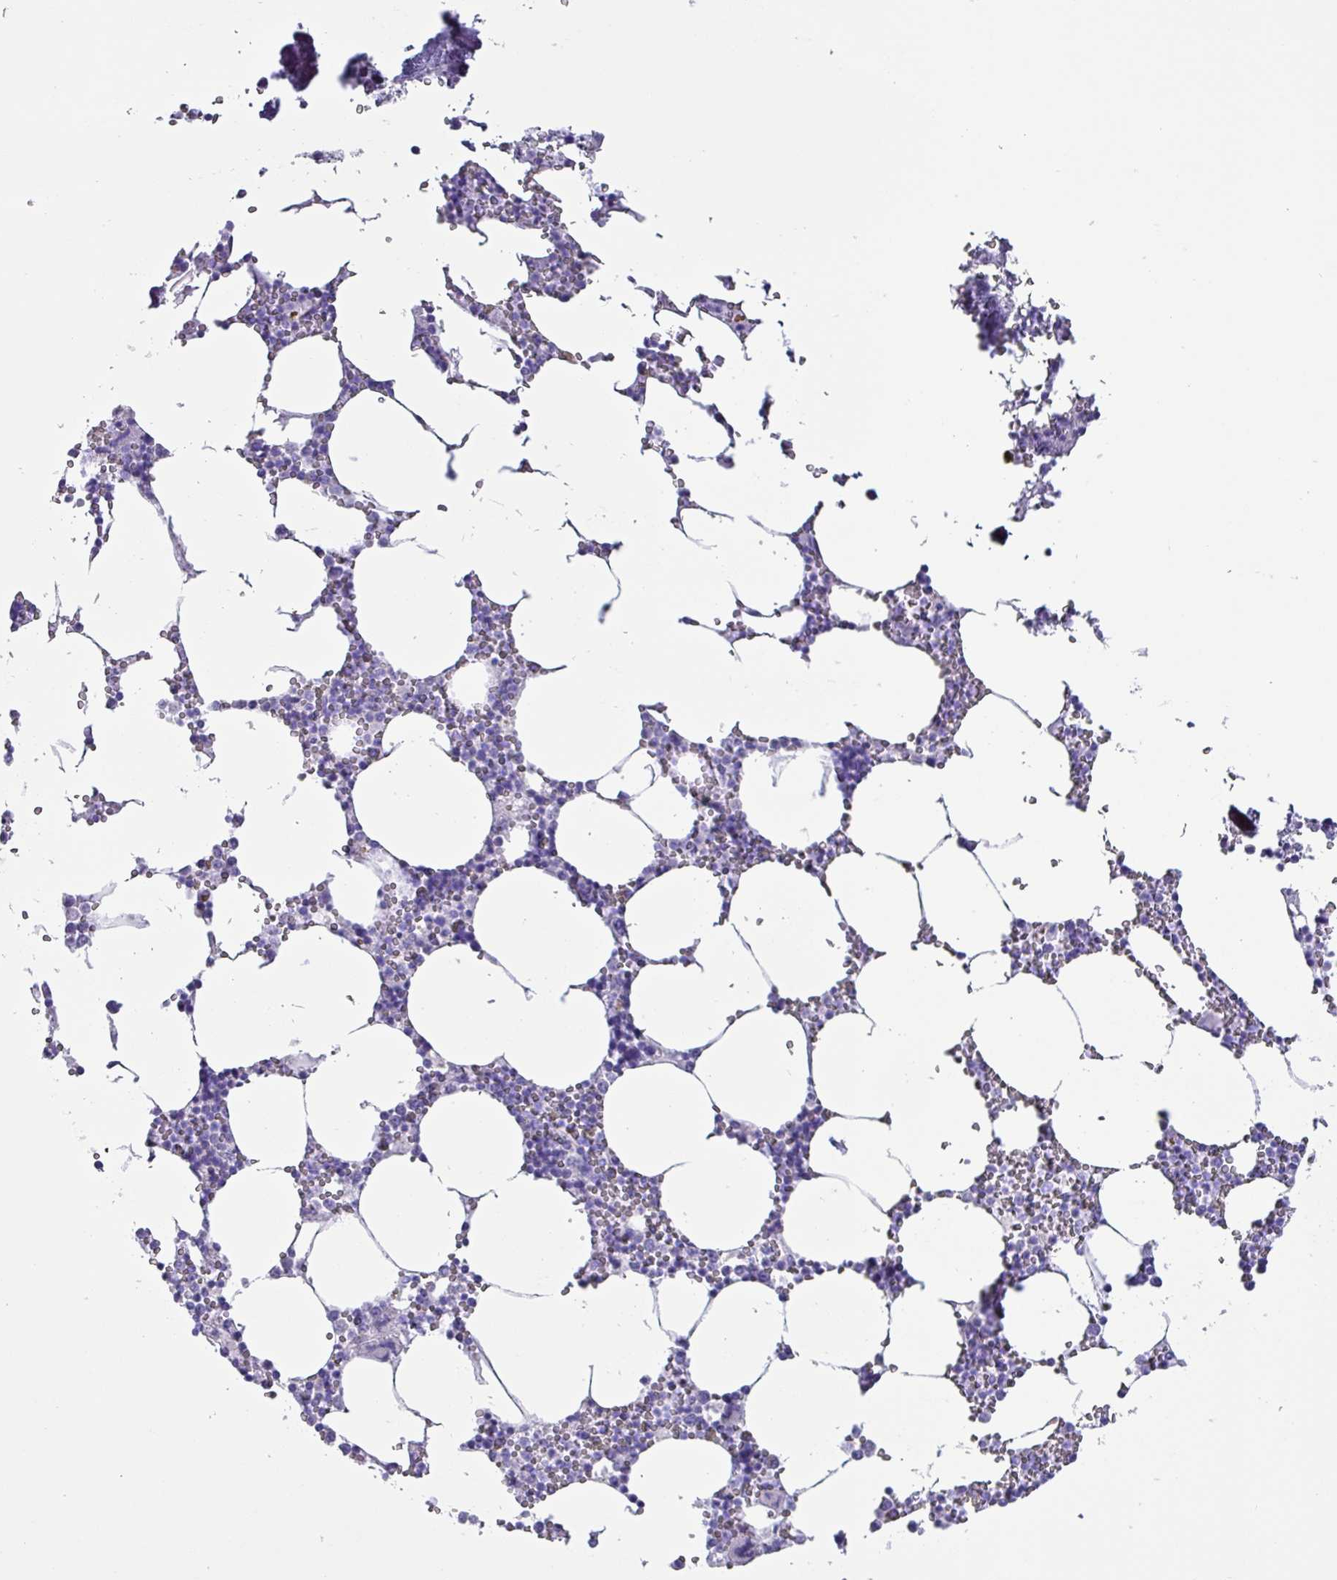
{"staining": {"intensity": "negative", "quantity": "none", "location": "none"}, "tissue": "bone marrow", "cell_type": "Hematopoietic cells", "image_type": "normal", "snomed": [{"axis": "morphology", "description": "Normal tissue, NOS"}, {"axis": "topography", "description": "Bone marrow"}], "caption": "High magnification brightfield microscopy of normal bone marrow stained with DAB (brown) and counterstained with hematoxylin (blue): hematopoietic cells show no significant expression. (DAB immunohistochemistry, high magnification).", "gene": "KRT6A", "patient": {"sex": "male", "age": 54}}